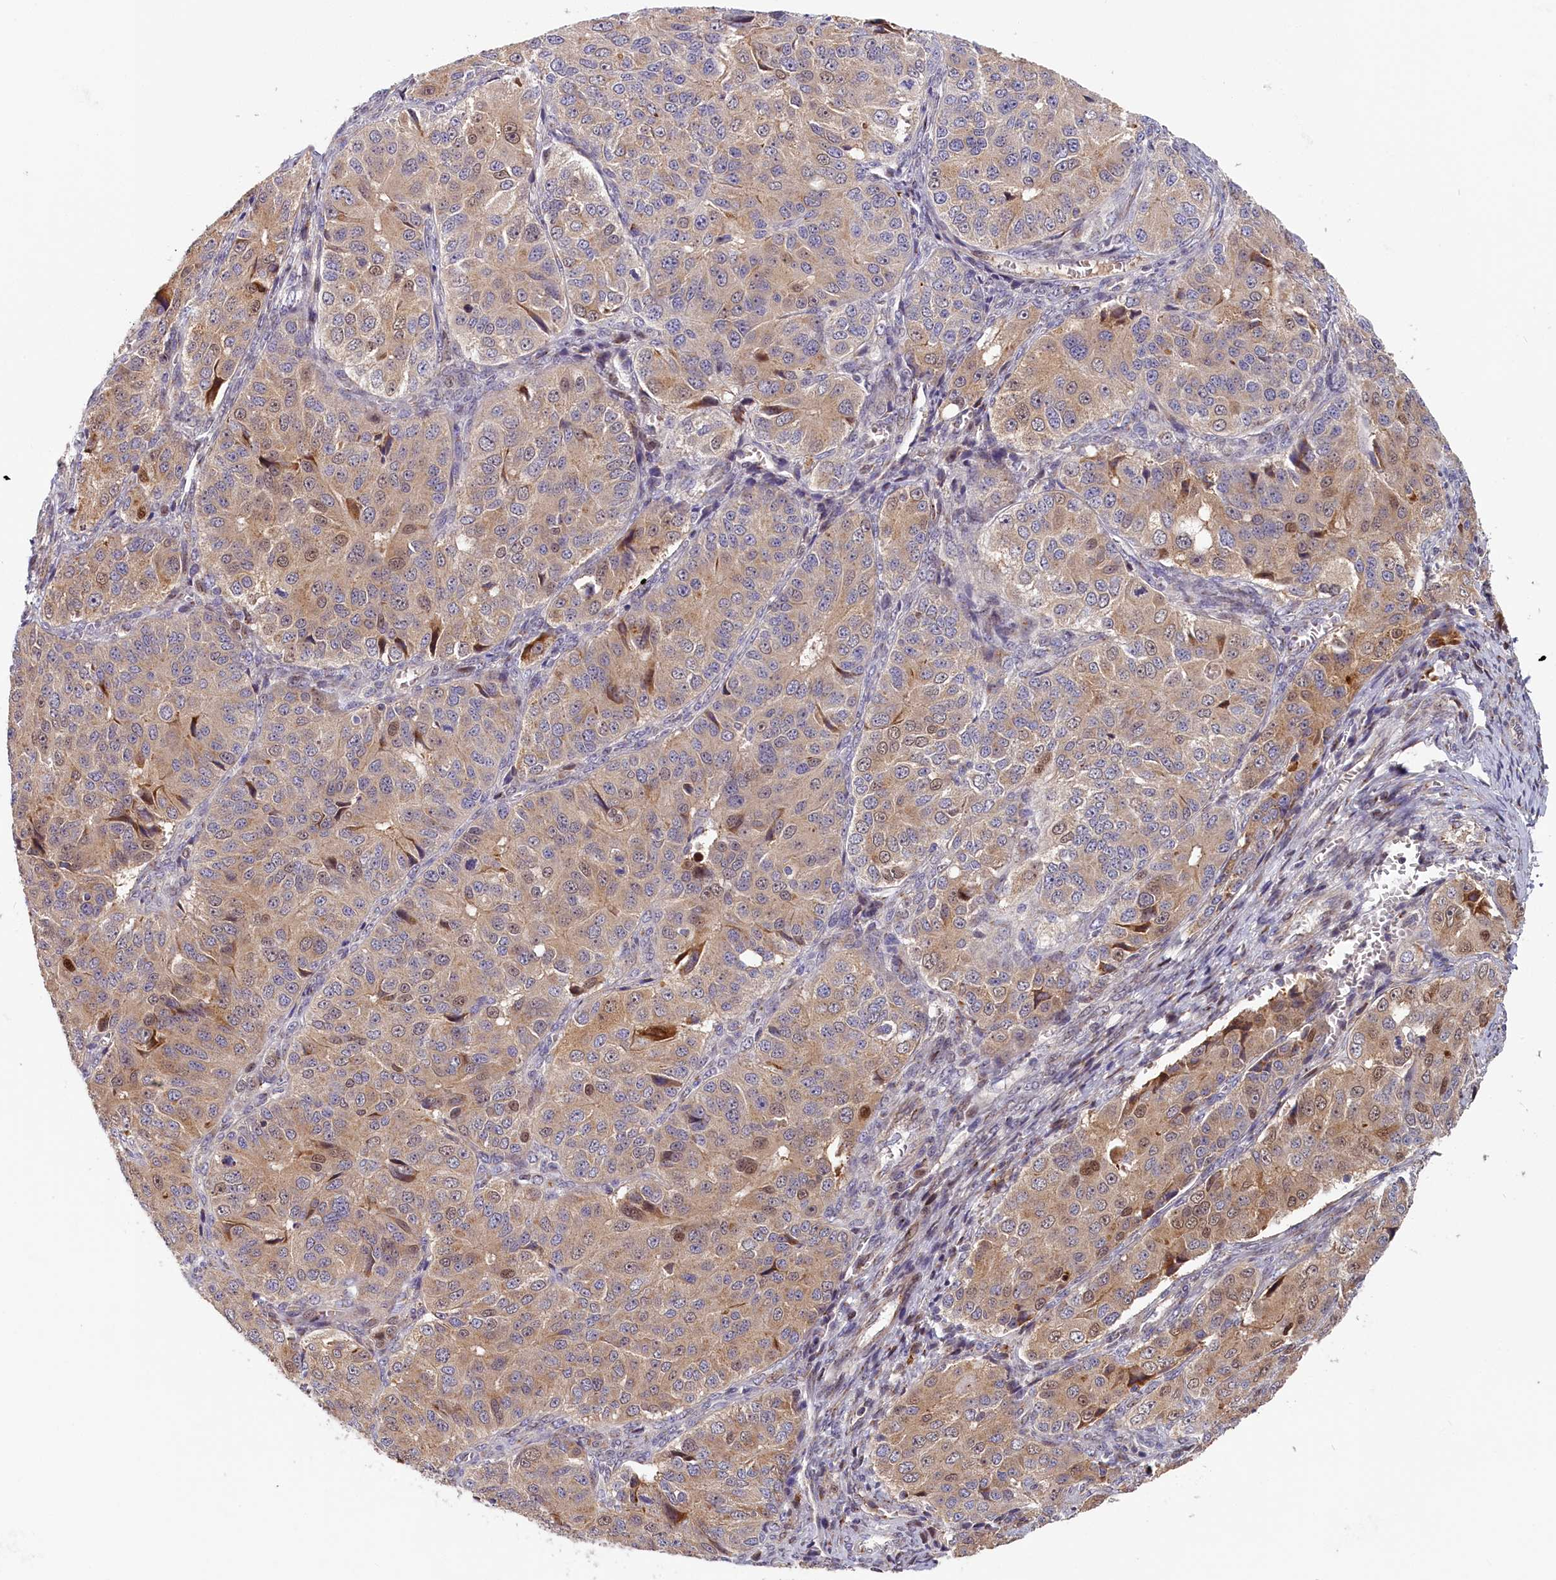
{"staining": {"intensity": "weak", "quantity": "25%-75%", "location": "cytoplasmic/membranous,nuclear"}, "tissue": "ovarian cancer", "cell_type": "Tumor cells", "image_type": "cancer", "snomed": [{"axis": "morphology", "description": "Carcinoma, endometroid"}, {"axis": "topography", "description": "Ovary"}], "caption": "Ovarian cancer was stained to show a protein in brown. There is low levels of weak cytoplasmic/membranous and nuclear staining in approximately 25%-75% of tumor cells.", "gene": "CHST12", "patient": {"sex": "female", "age": 51}}